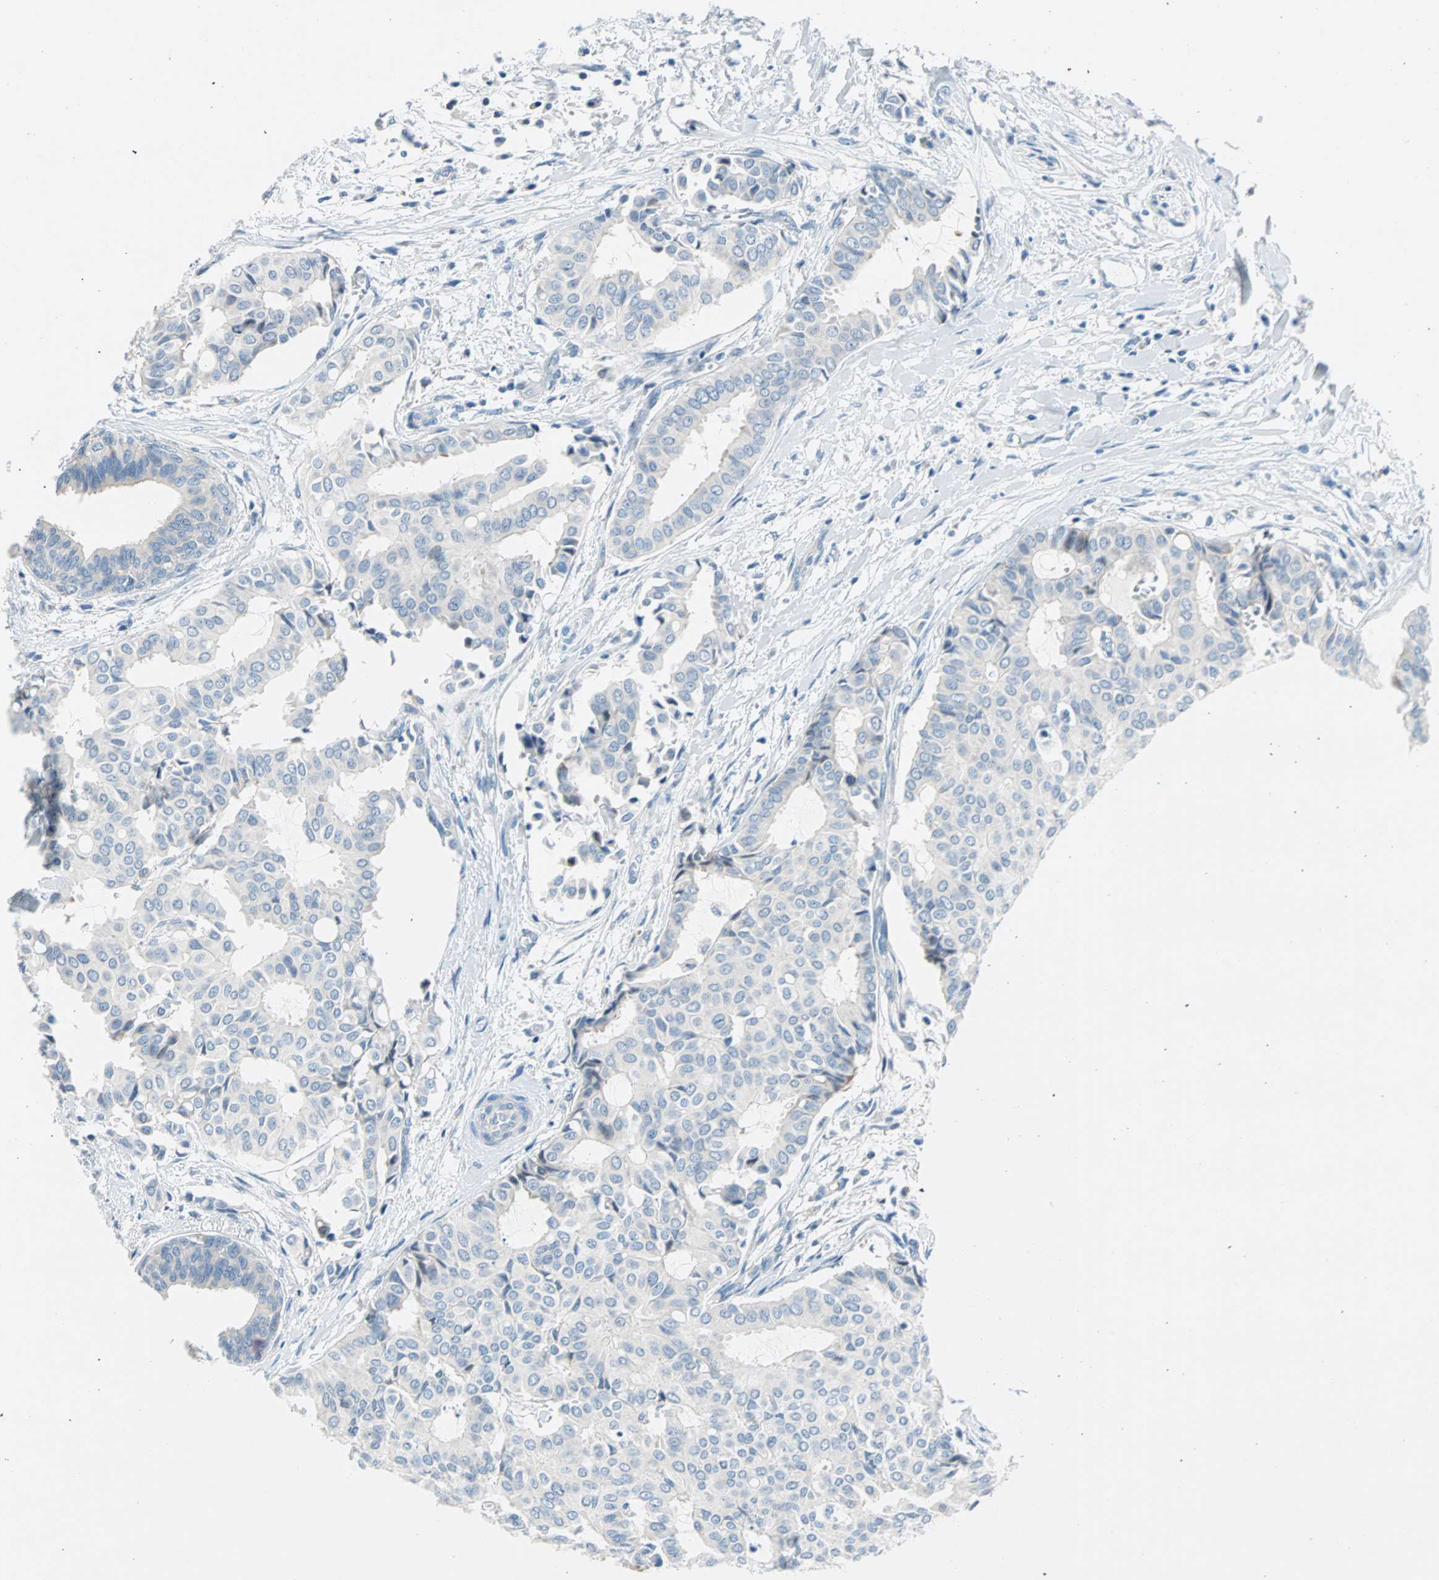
{"staining": {"intensity": "negative", "quantity": "none", "location": "none"}, "tissue": "head and neck cancer", "cell_type": "Tumor cells", "image_type": "cancer", "snomed": [{"axis": "morphology", "description": "Adenocarcinoma, NOS"}, {"axis": "topography", "description": "Salivary gland"}, {"axis": "topography", "description": "Head-Neck"}], "caption": "Immunohistochemical staining of human adenocarcinoma (head and neck) reveals no significant positivity in tumor cells.", "gene": "TMEM163", "patient": {"sex": "female", "age": 59}}